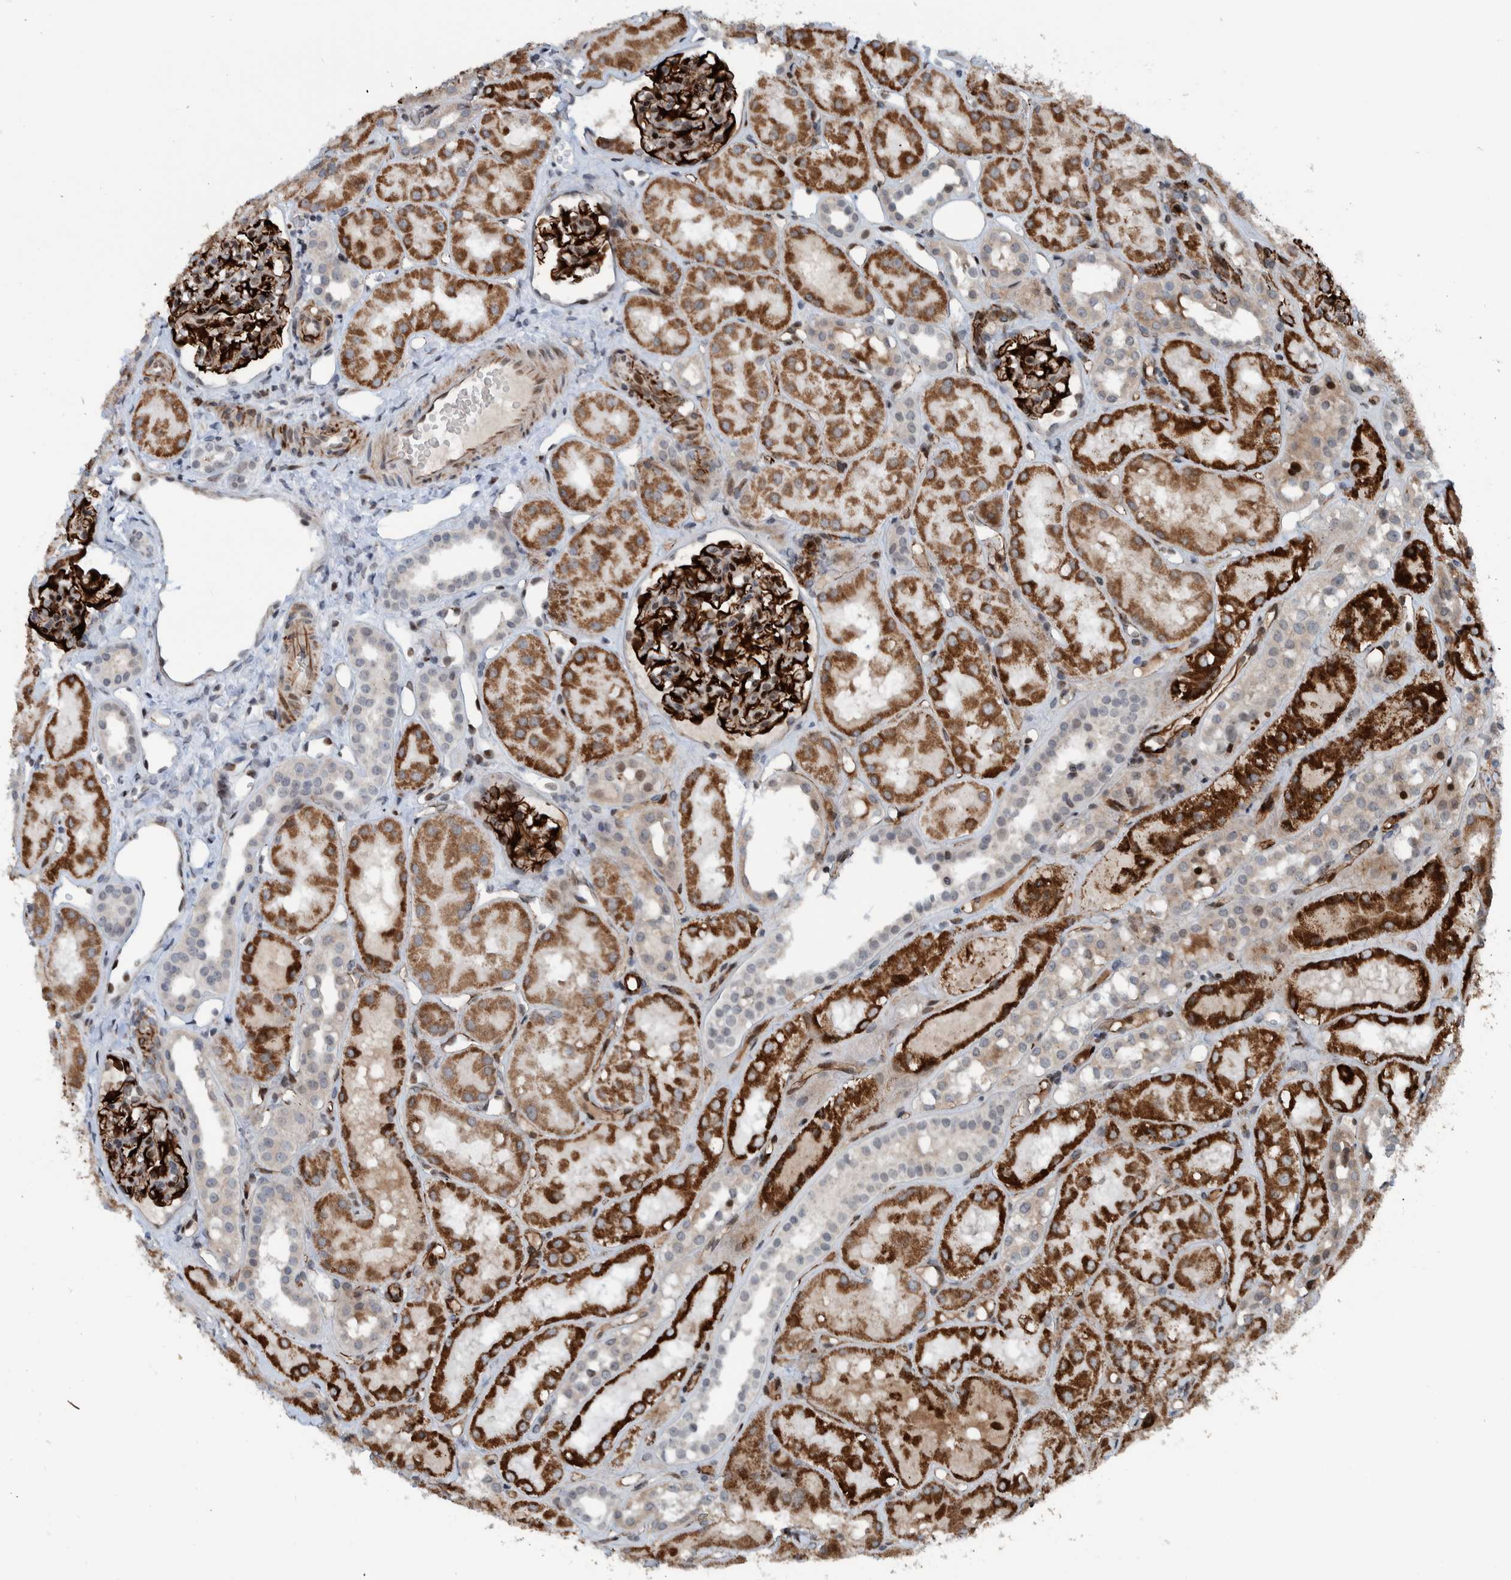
{"staining": {"intensity": "strong", "quantity": "25%-75%", "location": "cytoplasmic/membranous"}, "tissue": "kidney", "cell_type": "Cells in glomeruli", "image_type": "normal", "snomed": [{"axis": "morphology", "description": "Normal tissue, NOS"}, {"axis": "topography", "description": "Kidney"}], "caption": "Kidney stained with immunohistochemistry demonstrates strong cytoplasmic/membranous positivity in about 25%-75% of cells in glomeruli.", "gene": "ZNF366", "patient": {"sex": "male", "age": 16}}